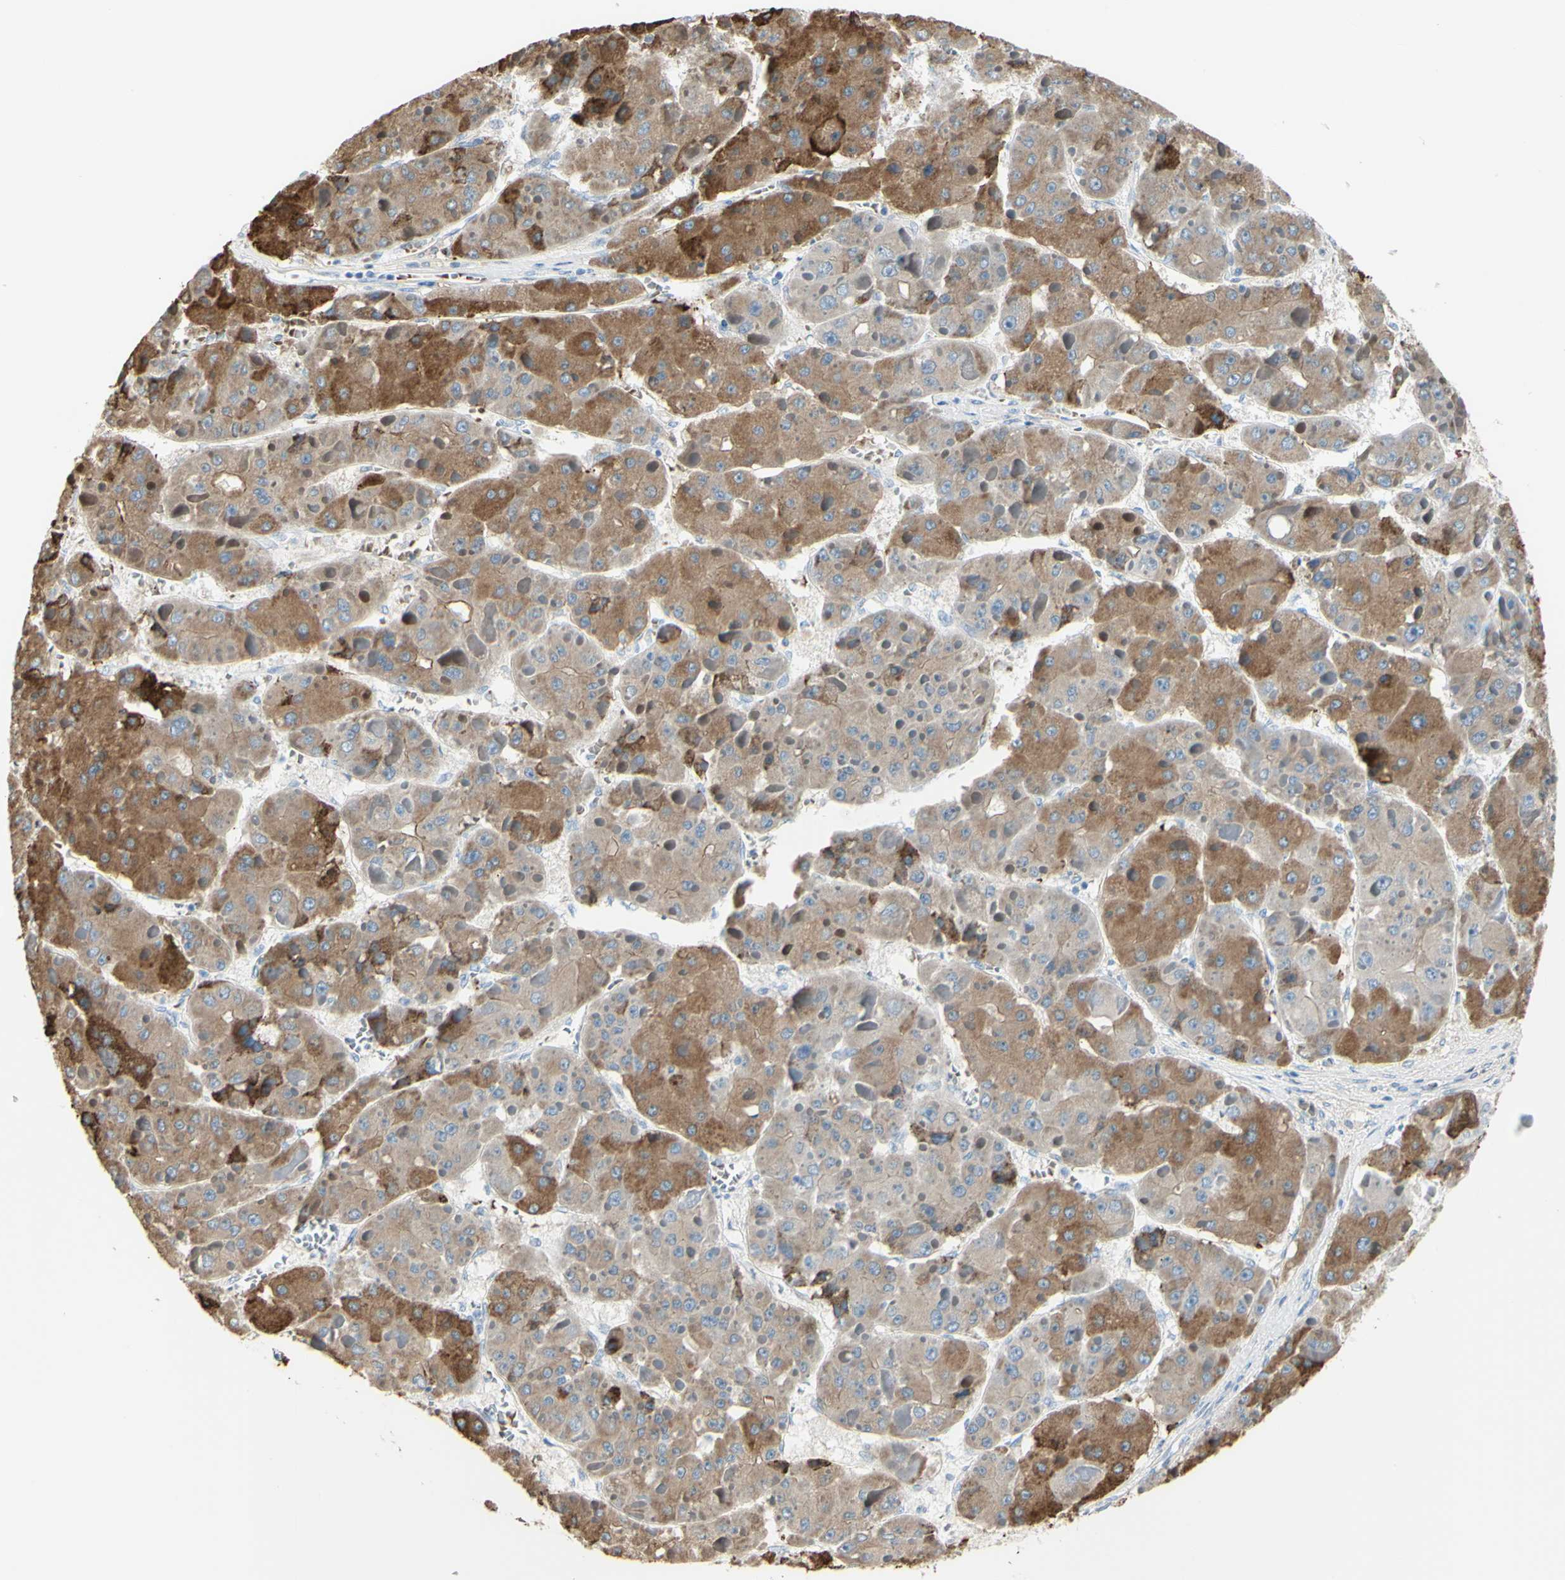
{"staining": {"intensity": "moderate", "quantity": "25%-75%", "location": "cytoplasmic/membranous"}, "tissue": "liver cancer", "cell_type": "Tumor cells", "image_type": "cancer", "snomed": [{"axis": "morphology", "description": "Carcinoma, Hepatocellular, NOS"}, {"axis": "topography", "description": "Liver"}], "caption": "Liver cancer (hepatocellular carcinoma) was stained to show a protein in brown. There is medium levels of moderate cytoplasmic/membranous staining in about 25%-75% of tumor cells.", "gene": "NCBP2L", "patient": {"sex": "female", "age": 73}}